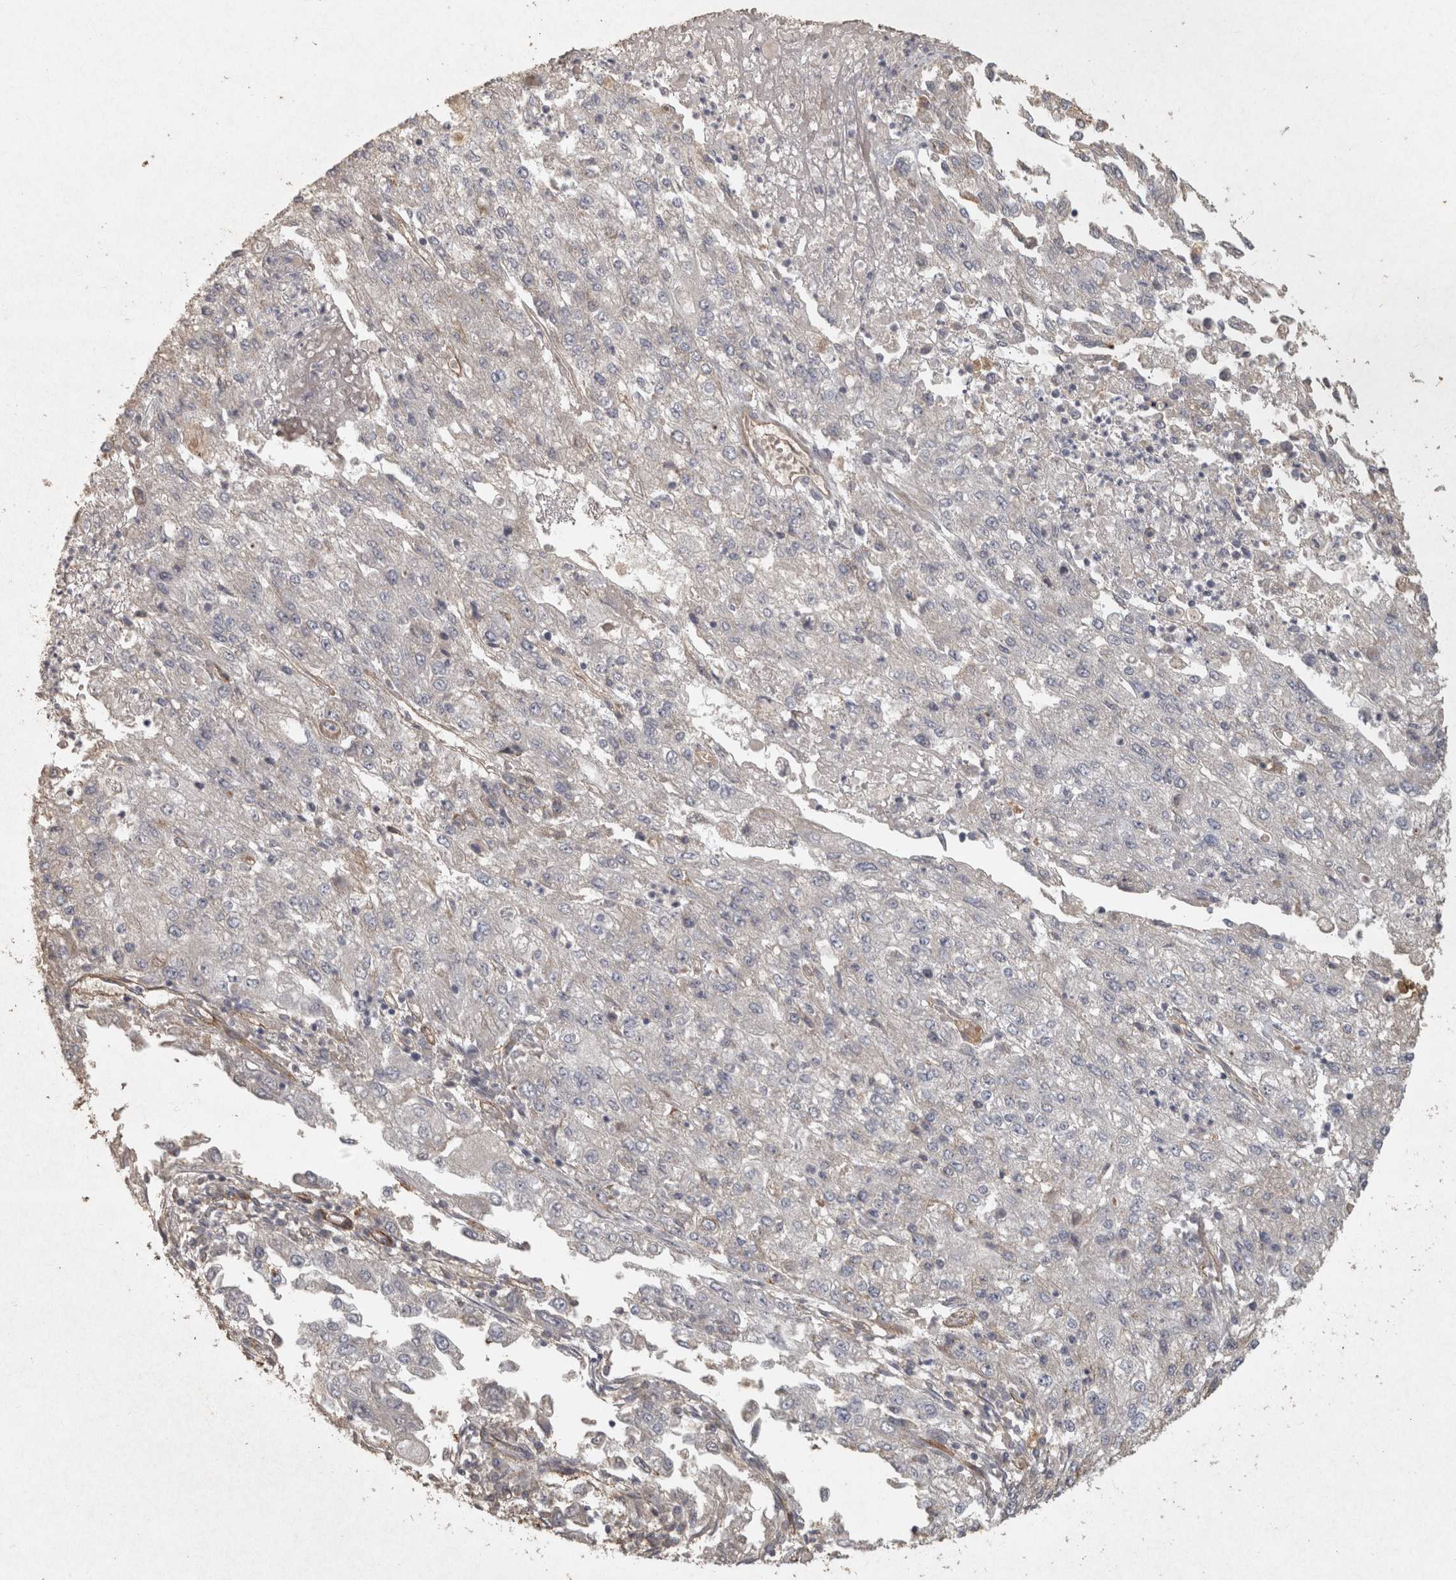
{"staining": {"intensity": "negative", "quantity": "none", "location": "none"}, "tissue": "endometrial cancer", "cell_type": "Tumor cells", "image_type": "cancer", "snomed": [{"axis": "morphology", "description": "Adenocarcinoma, NOS"}, {"axis": "topography", "description": "Endometrium"}], "caption": "This image is of endometrial cancer (adenocarcinoma) stained with IHC to label a protein in brown with the nuclei are counter-stained blue. There is no expression in tumor cells.", "gene": "OSTN", "patient": {"sex": "female", "age": 49}}